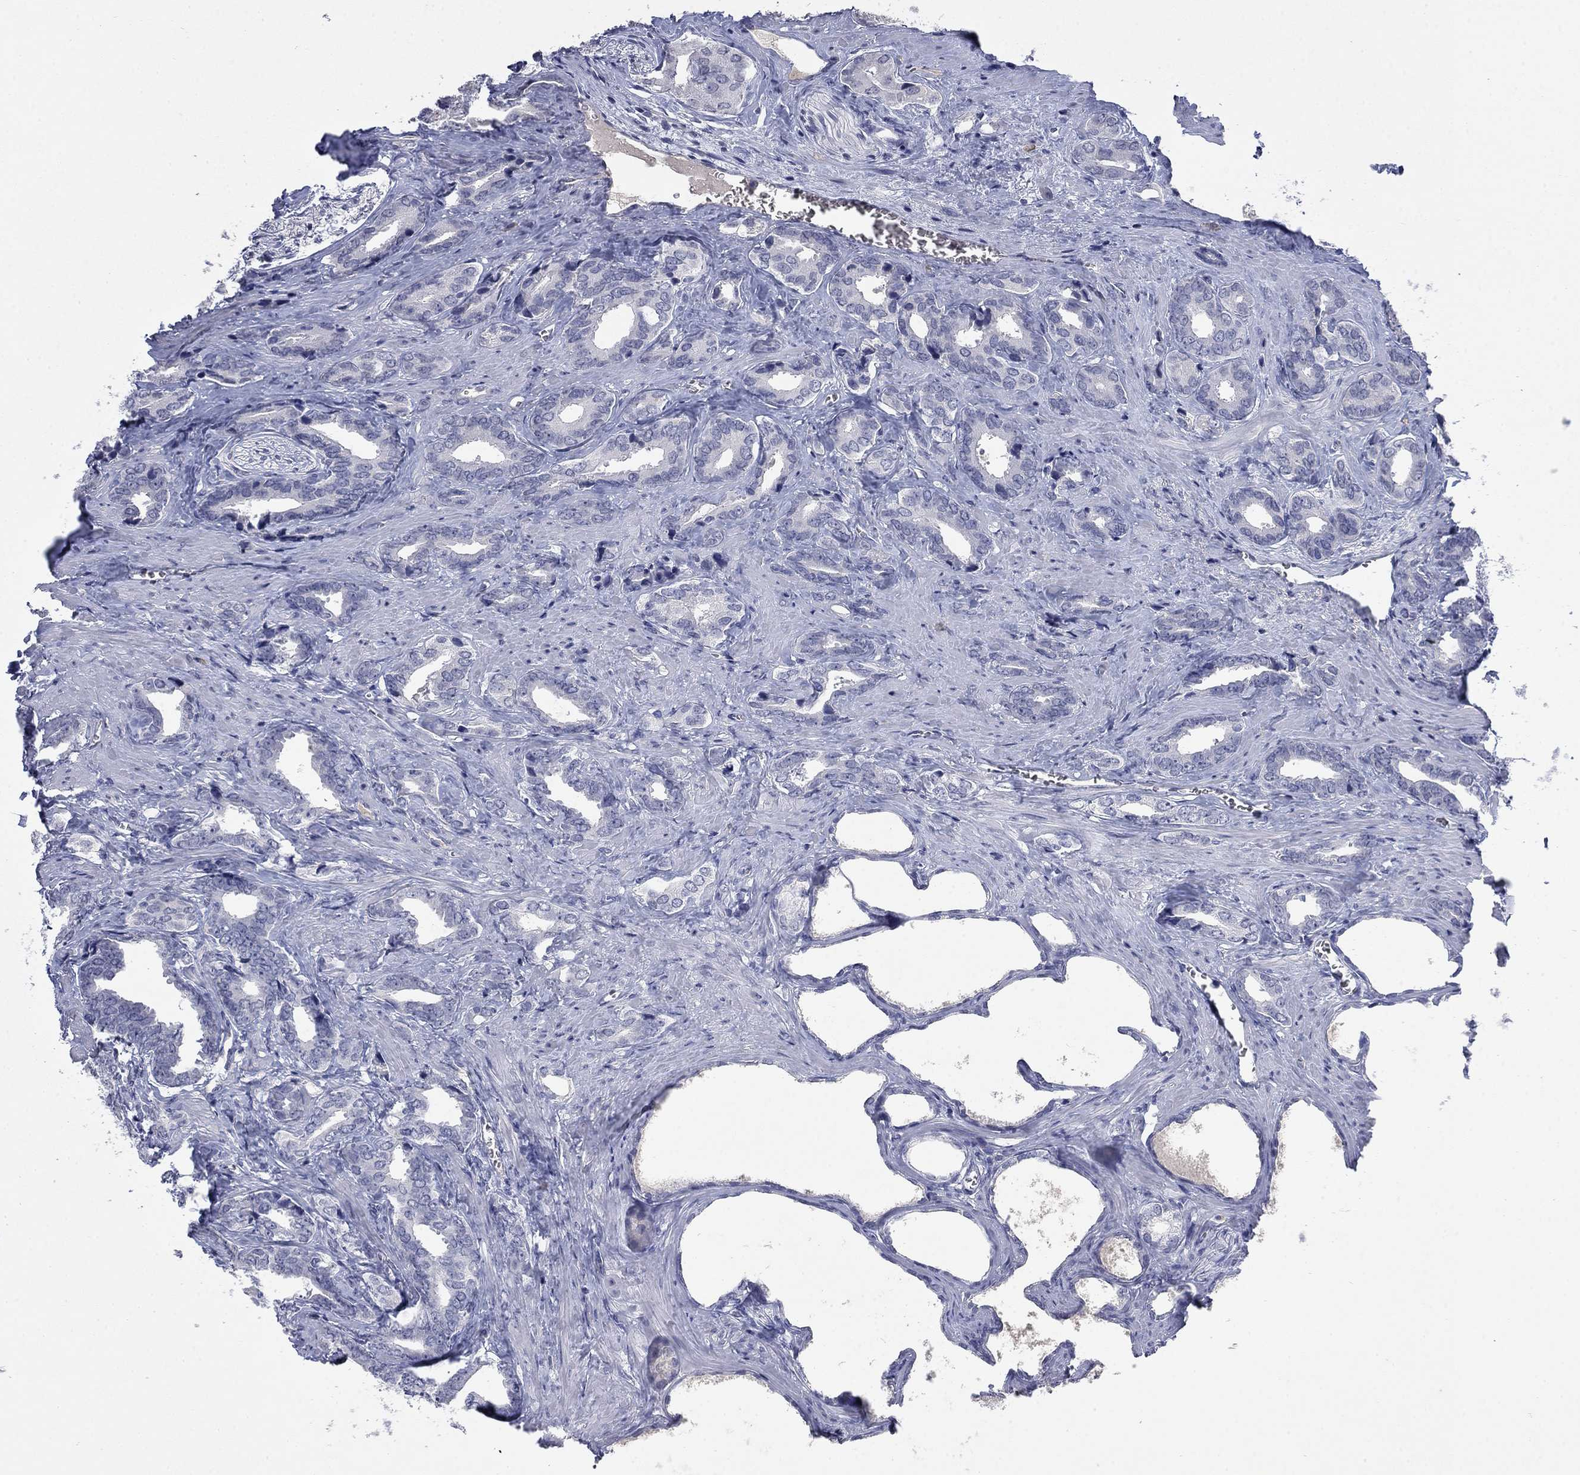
{"staining": {"intensity": "negative", "quantity": "none", "location": "none"}, "tissue": "prostate cancer", "cell_type": "Tumor cells", "image_type": "cancer", "snomed": [{"axis": "morphology", "description": "Adenocarcinoma, NOS"}, {"axis": "topography", "description": "Prostate"}], "caption": "A histopathology image of adenocarcinoma (prostate) stained for a protein exhibits no brown staining in tumor cells.", "gene": "SLC51A", "patient": {"sex": "male", "age": 66}}